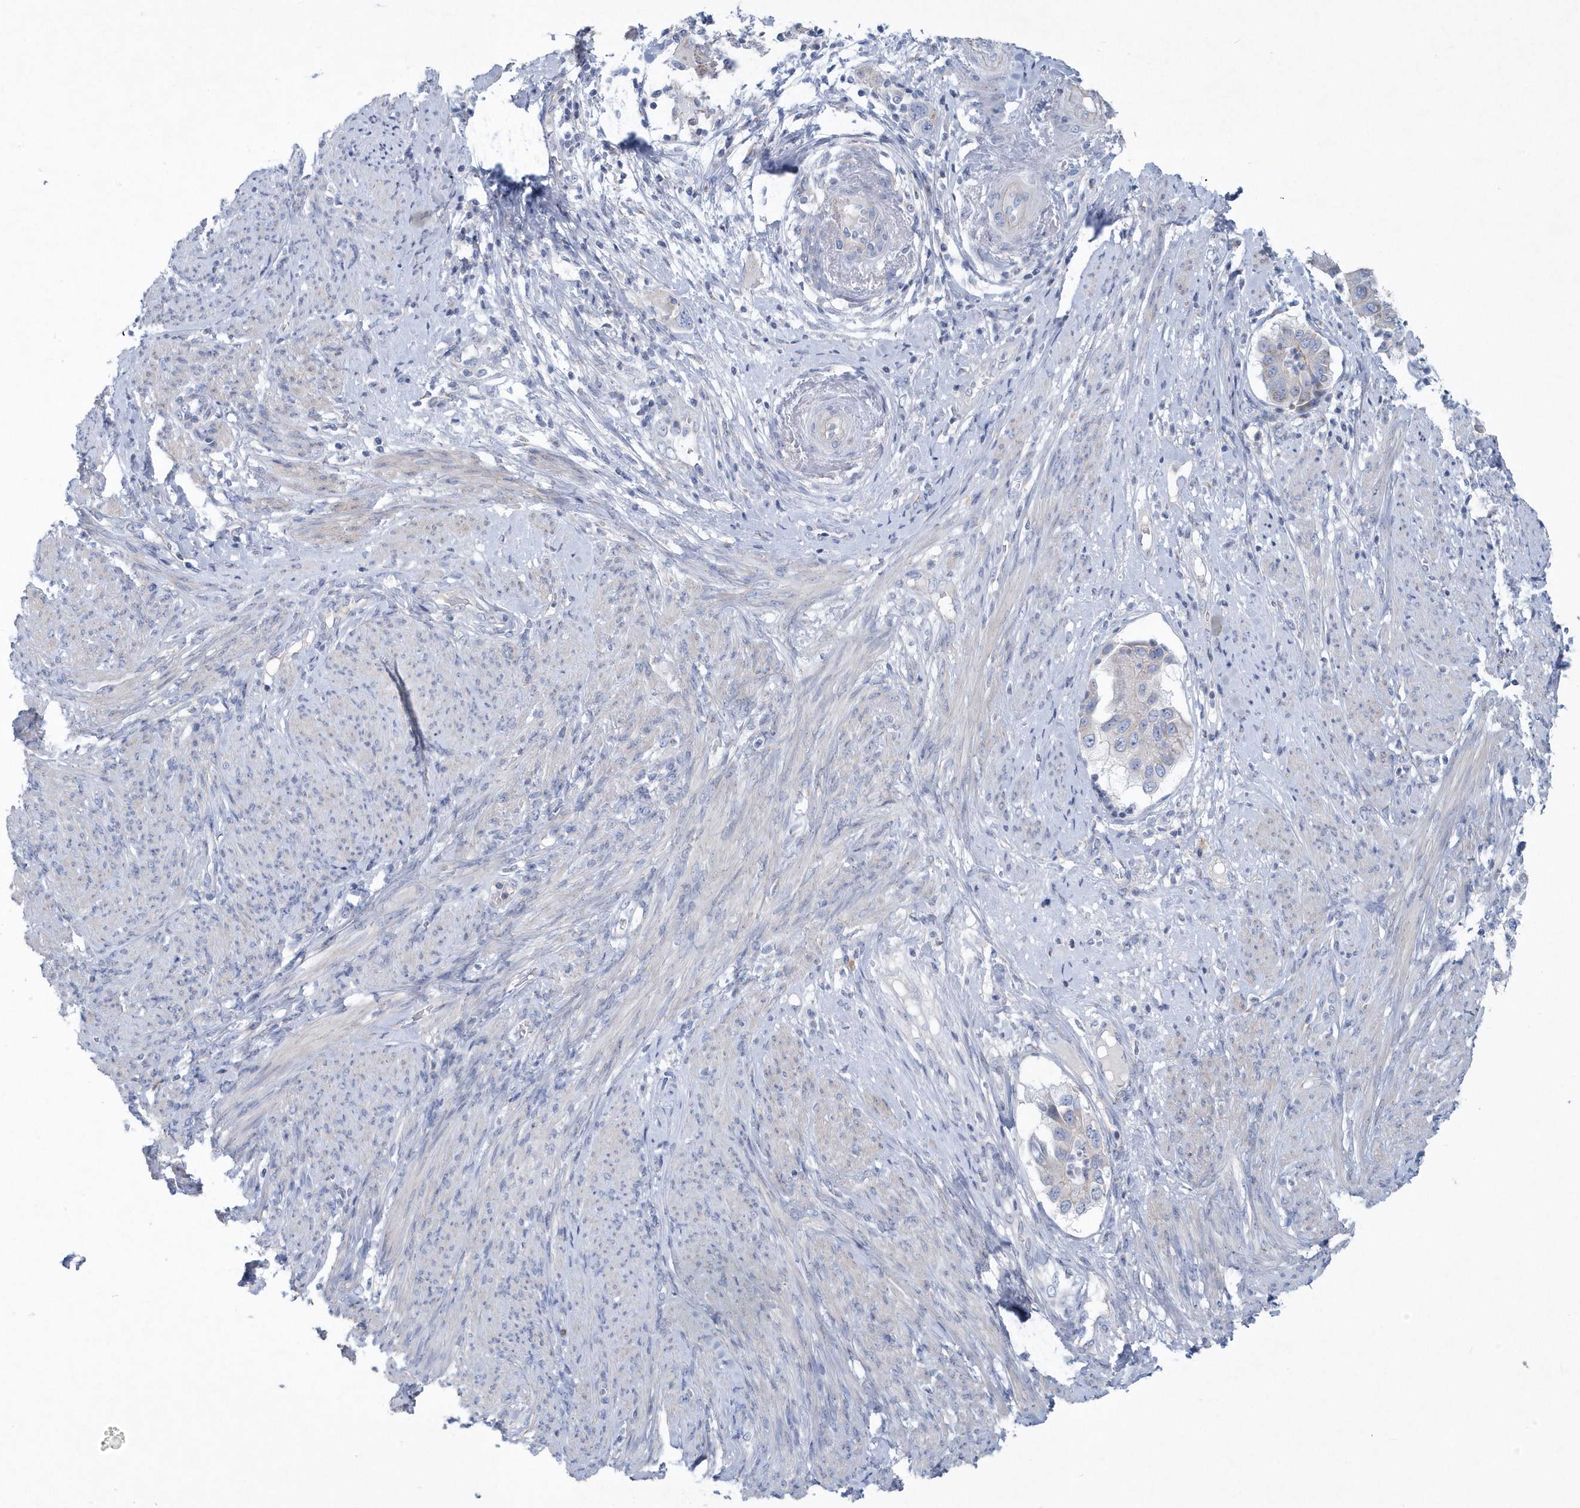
{"staining": {"intensity": "negative", "quantity": "none", "location": "none"}, "tissue": "endometrial cancer", "cell_type": "Tumor cells", "image_type": "cancer", "snomed": [{"axis": "morphology", "description": "Adenocarcinoma, NOS"}, {"axis": "topography", "description": "Endometrium"}], "caption": "Endometrial adenocarcinoma was stained to show a protein in brown. There is no significant expression in tumor cells. The staining was performed using DAB (3,3'-diaminobenzidine) to visualize the protein expression in brown, while the nuclei were stained in blue with hematoxylin (Magnification: 20x).", "gene": "SPATA18", "patient": {"sex": "female", "age": 85}}